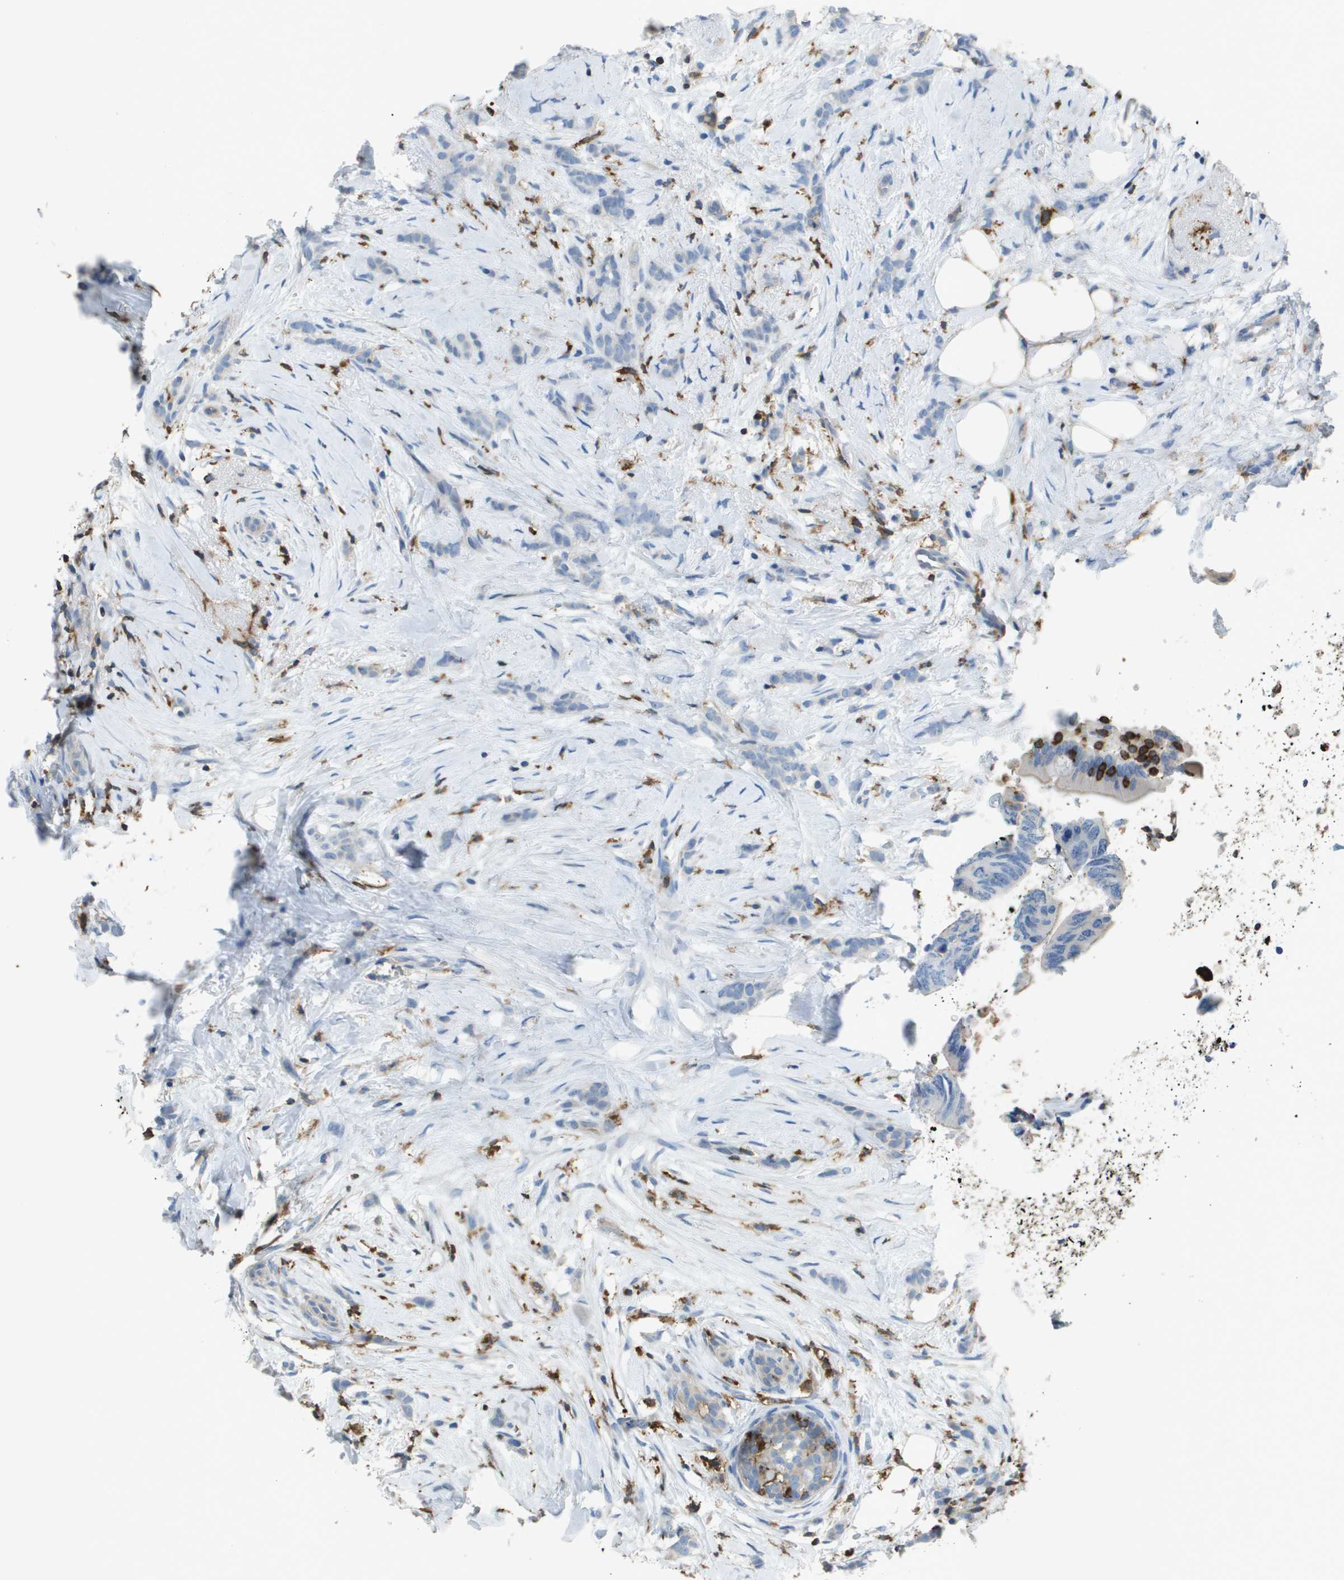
{"staining": {"intensity": "negative", "quantity": "none", "location": "none"}, "tissue": "breast cancer", "cell_type": "Tumor cells", "image_type": "cancer", "snomed": [{"axis": "morphology", "description": "Lobular carcinoma, in situ"}, {"axis": "morphology", "description": "Lobular carcinoma"}, {"axis": "topography", "description": "Breast"}], "caption": "IHC micrograph of human lobular carcinoma in situ (breast) stained for a protein (brown), which demonstrates no staining in tumor cells.", "gene": "APBB1IP", "patient": {"sex": "female", "age": 41}}